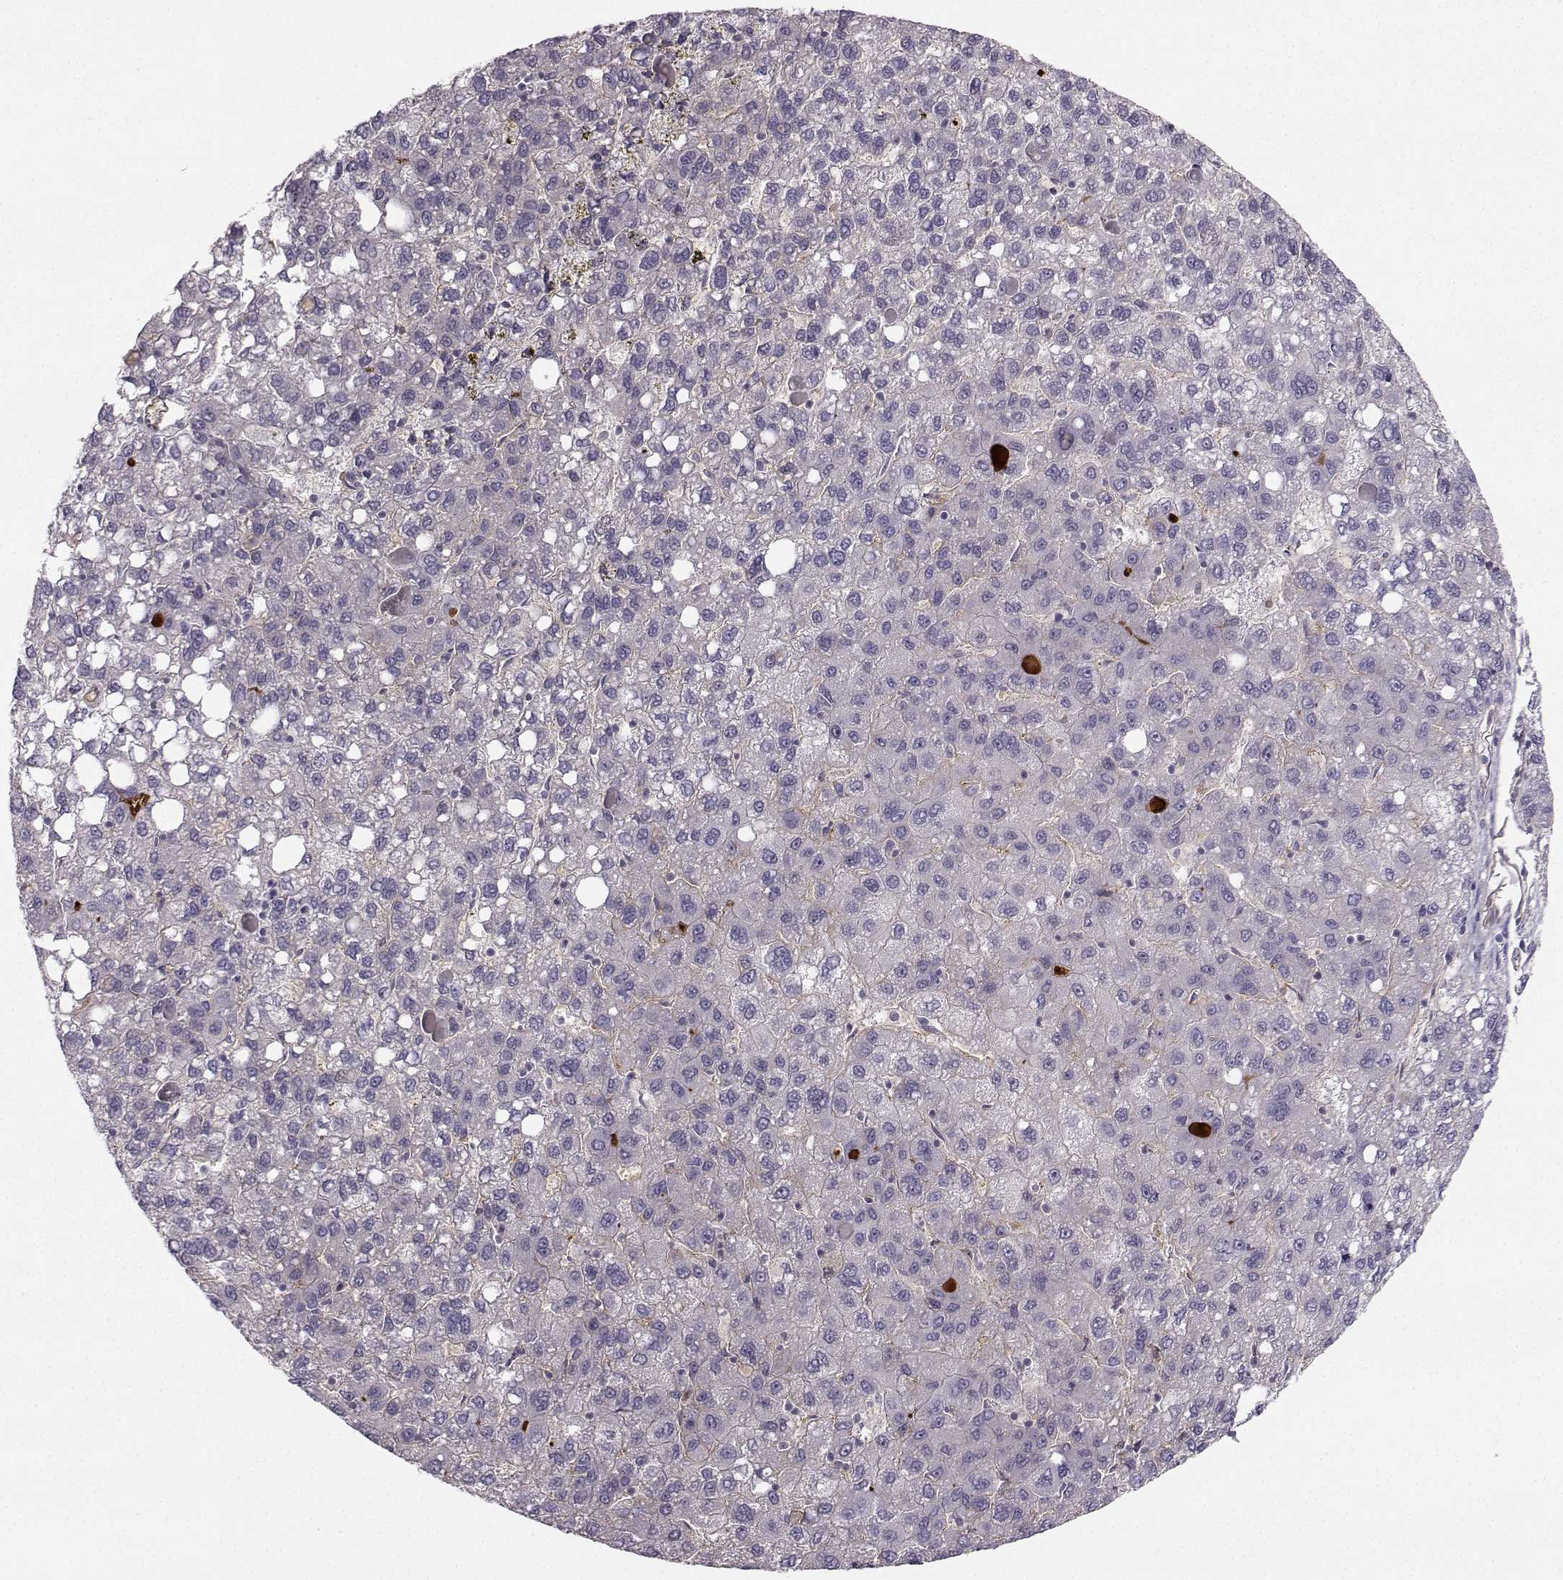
{"staining": {"intensity": "negative", "quantity": "none", "location": "none"}, "tissue": "liver cancer", "cell_type": "Tumor cells", "image_type": "cancer", "snomed": [{"axis": "morphology", "description": "Carcinoma, Hepatocellular, NOS"}, {"axis": "topography", "description": "Liver"}], "caption": "High magnification brightfield microscopy of liver cancer stained with DAB (brown) and counterstained with hematoxylin (blue): tumor cells show no significant expression.", "gene": "OPRD1", "patient": {"sex": "female", "age": 82}}